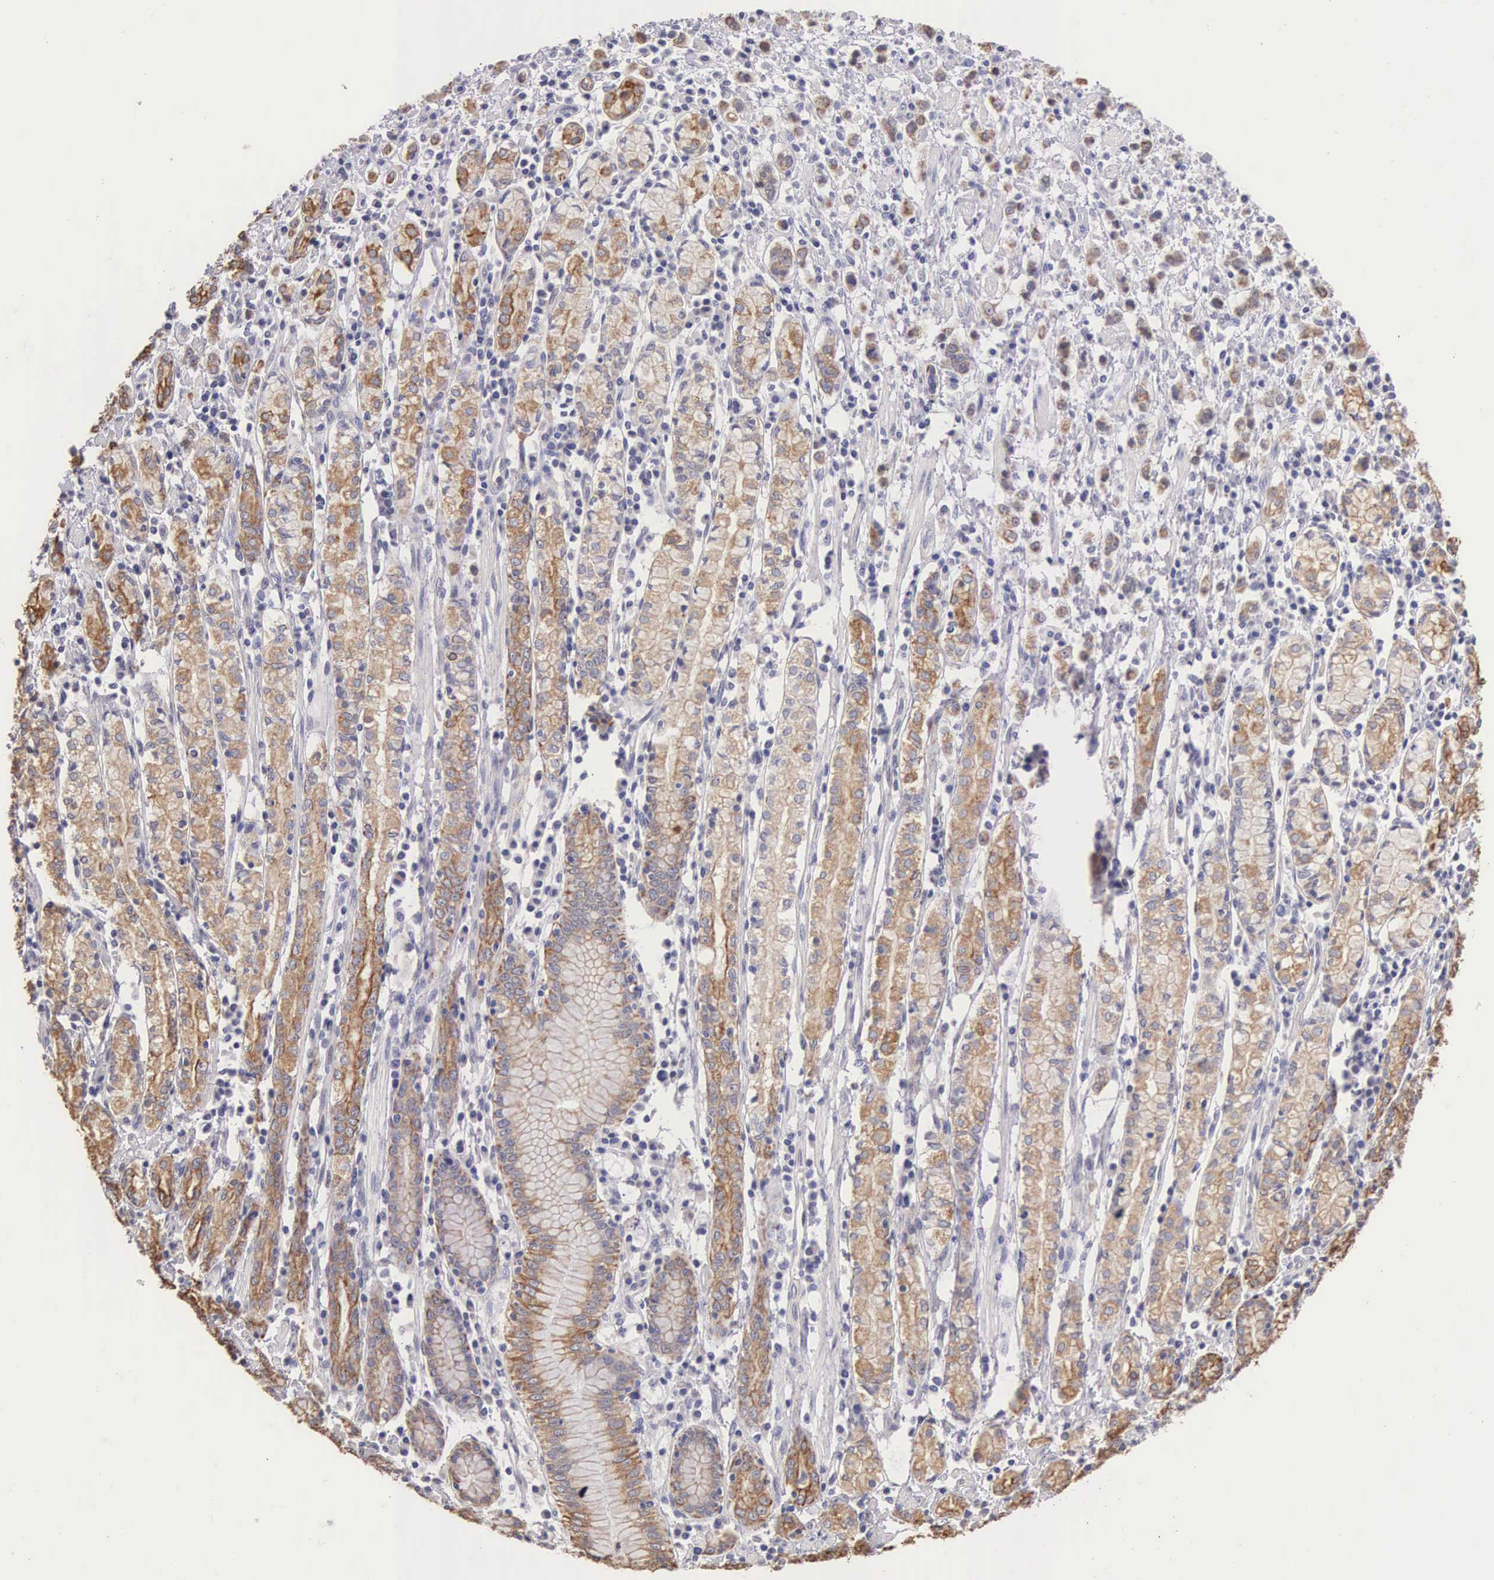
{"staining": {"intensity": "moderate", "quantity": "25%-75%", "location": "cytoplasmic/membranous"}, "tissue": "stomach cancer", "cell_type": "Tumor cells", "image_type": "cancer", "snomed": [{"axis": "morphology", "description": "Adenocarcinoma, NOS"}, {"axis": "topography", "description": "Stomach, lower"}], "caption": "Adenocarcinoma (stomach) was stained to show a protein in brown. There is medium levels of moderate cytoplasmic/membranous positivity in about 25%-75% of tumor cells.", "gene": "PIR", "patient": {"sex": "male", "age": 88}}